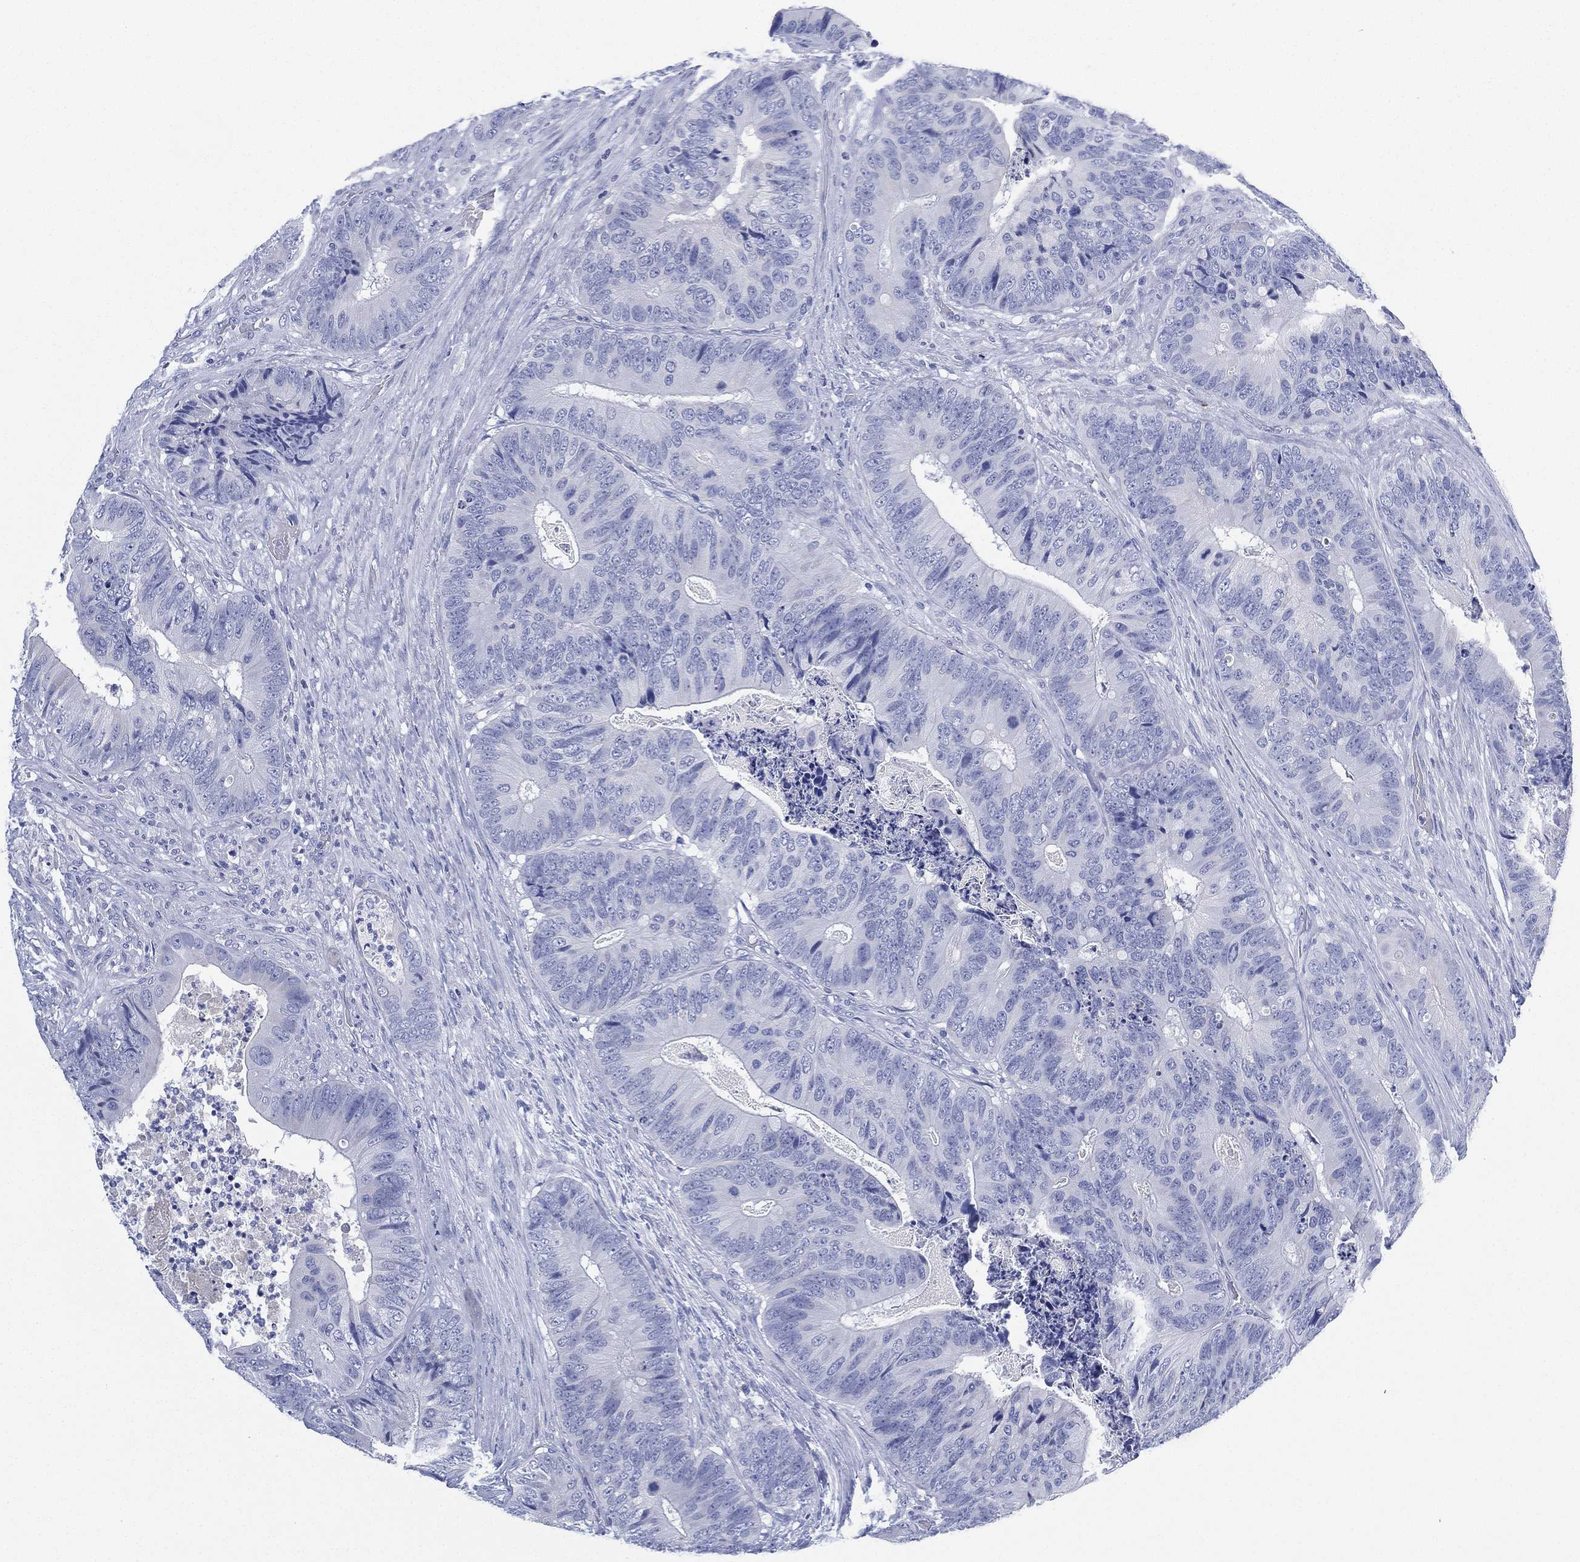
{"staining": {"intensity": "negative", "quantity": "none", "location": "none"}, "tissue": "colorectal cancer", "cell_type": "Tumor cells", "image_type": "cancer", "snomed": [{"axis": "morphology", "description": "Adenocarcinoma, NOS"}, {"axis": "topography", "description": "Colon"}], "caption": "Adenocarcinoma (colorectal) was stained to show a protein in brown. There is no significant expression in tumor cells.", "gene": "SLC9C2", "patient": {"sex": "male", "age": 84}}